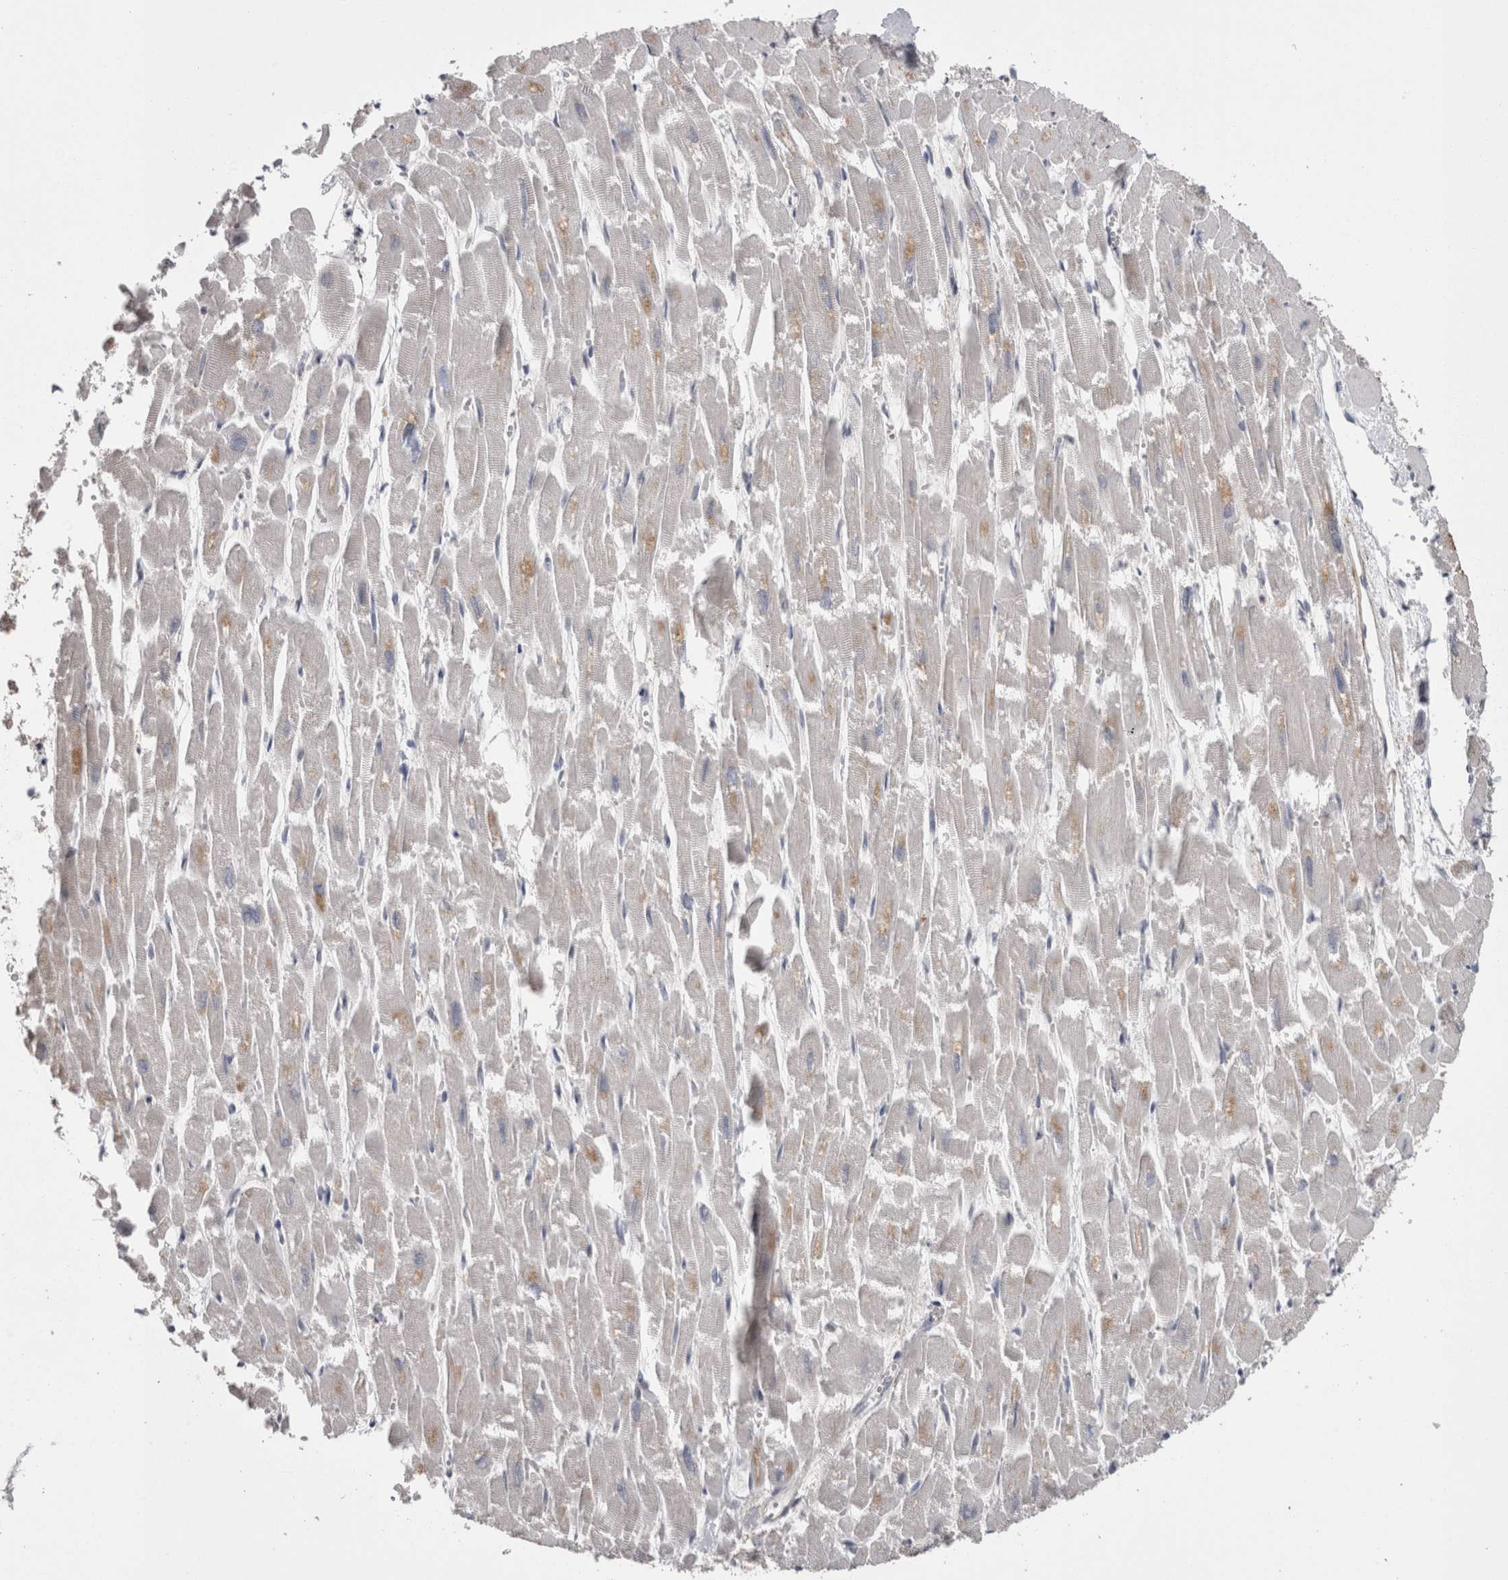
{"staining": {"intensity": "weak", "quantity": "<25%", "location": "cytoplasmic/membranous"}, "tissue": "heart muscle", "cell_type": "Cardiomyocytes", "image_type": "normal", "snomed": [{"axis": "morphology", "description": "Normal tissue, NOS"}, {"axis": "topography", "description": "Heart"}], "caption": "Cardiomyocytes show no significant protein staining in normal heart muscle. The staining is performed using DAB (3,3'-diaminobenzidine) brown chromogen with nuclei counter-stained in using hematoxylin.", "gene": "STC1", "patient": {"sex": "male", "age": 54}}